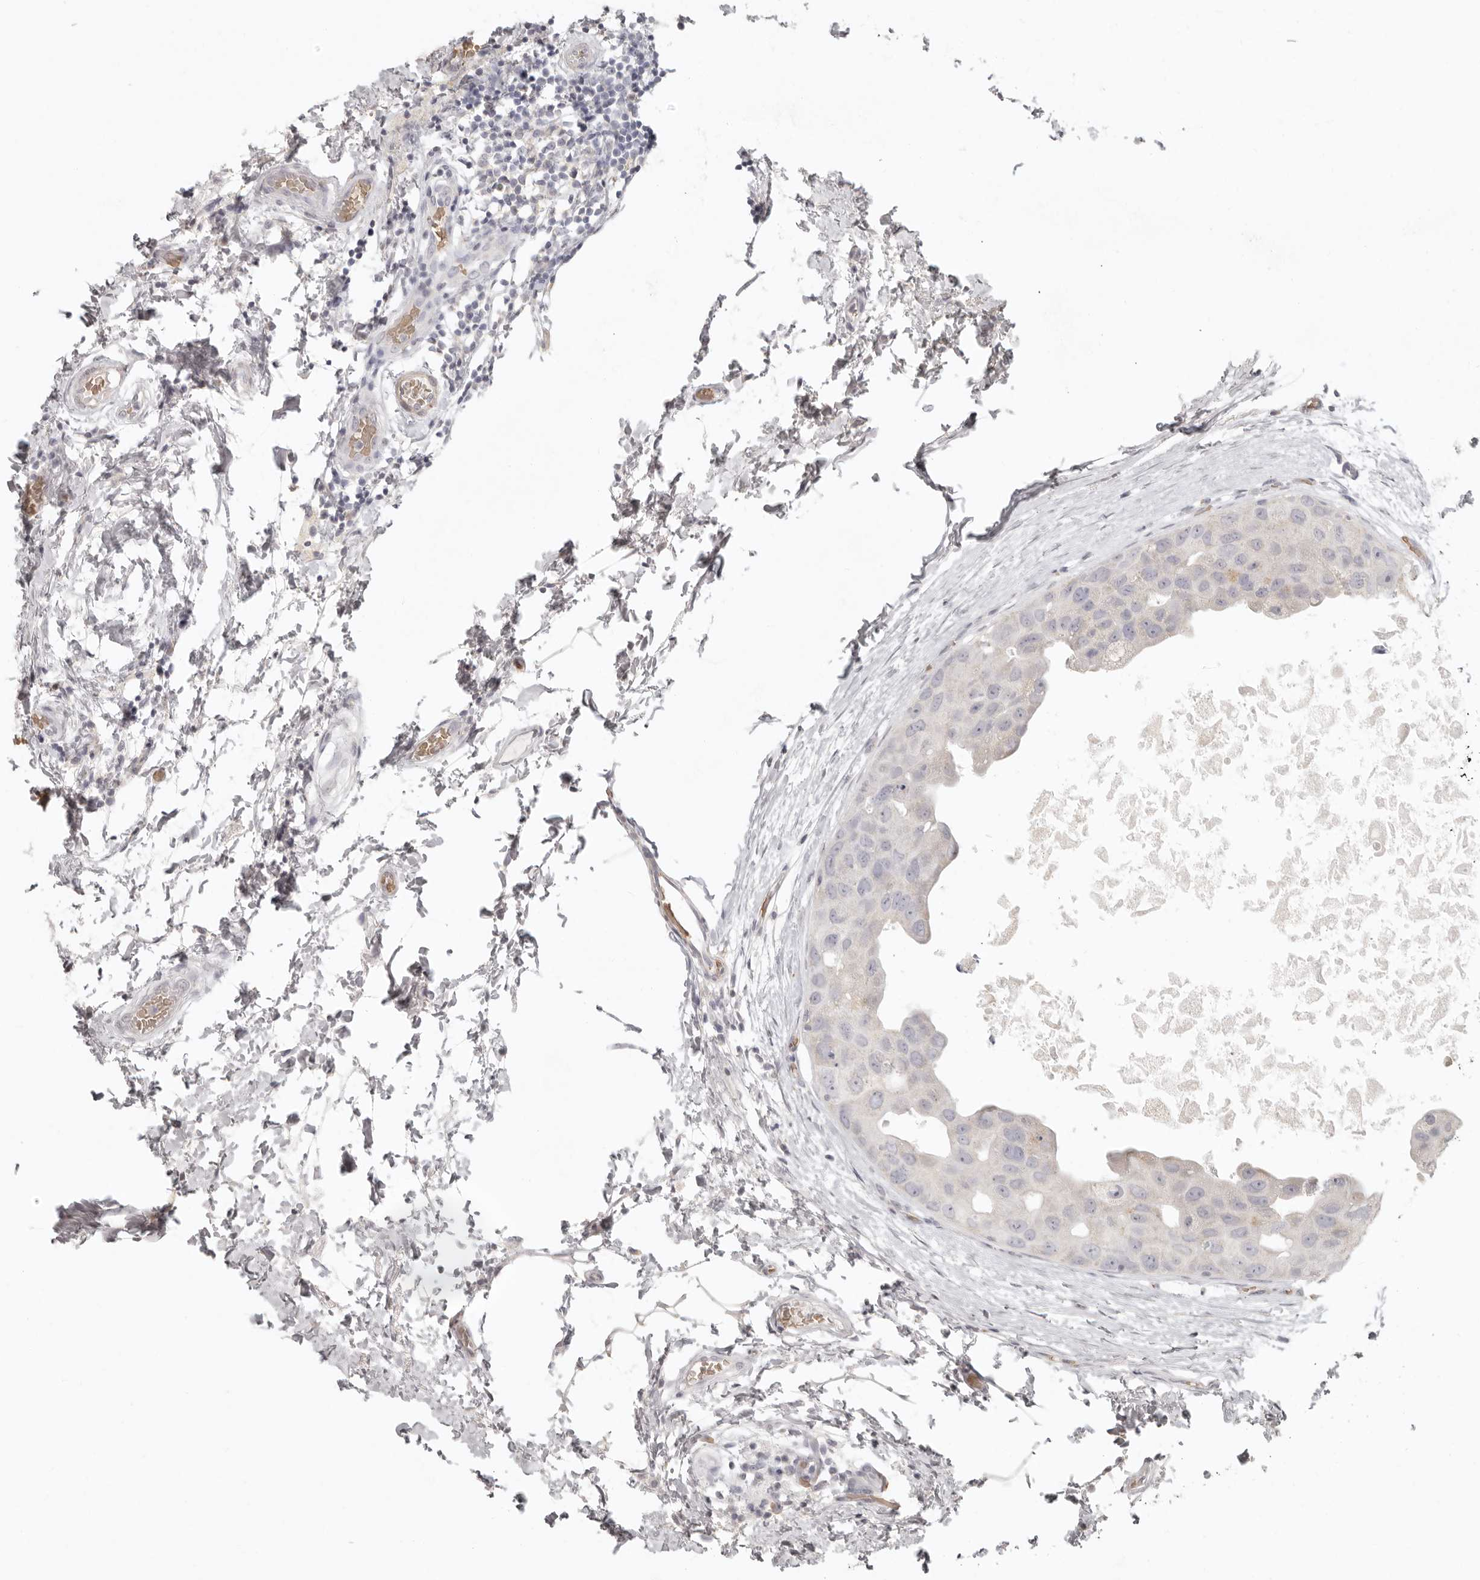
{"staining": {"intensity": "negative", "quantity": "none", "location": "none"}, "tissue": "breast cancer", "cell_type": "Tumor cells", "image_type": "cancer", "snomed": [{"axis": "morphology", "description": "Duct carcinoma"}, {"axis": "topography", "description": "Breast"}], "caption": "Infiltrating ductal carcinoma (breast) was stained to show a protein in brown. There is no significant positivity in tumor cells. The staining was performed using DAB (3,3'-diaminobenzidine) to visualize the protein expression in brown, while the nuclei were stained in blue with hematoxylin (Magnification: 20x).", "gene": "NIBAN1", "patient": {"sex": "female", "age": 62}}